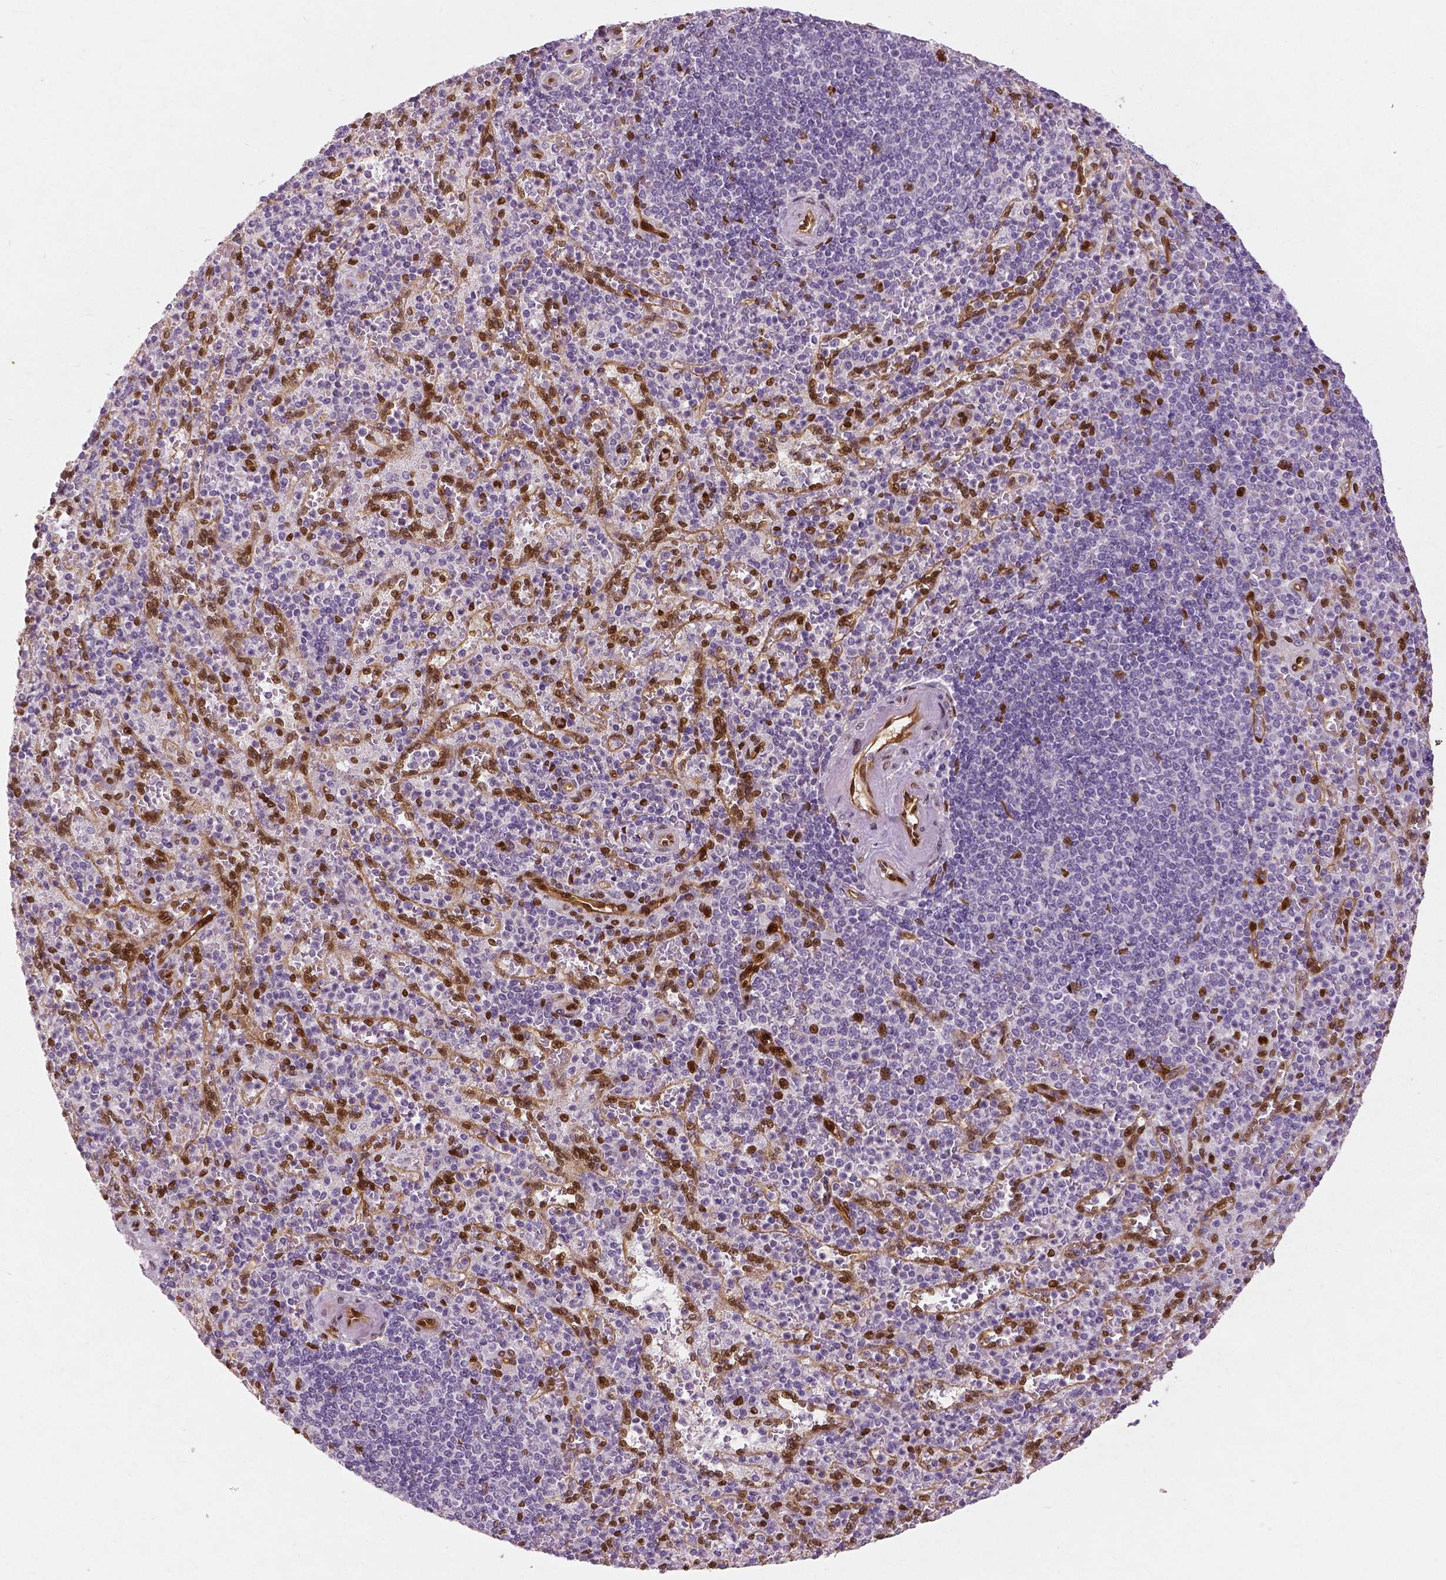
{"staining": {"intensity": "moderate", "quantity": "<25%", "location": "nuclear"}, "tissue": "spleen", "cell_type": "Cells in red pulp", "image_type": "normal", "snomed": [{"axis": "morphology", "description": "Normal tissue, NOS"}, {"axis": "topography", "description": "Spleen"}], "caption": "The immunohistochemical stain shows moderate nuclear positivity in cells in red pulp of unremarkable spleen.", "gene": "WWTR1", "patient": {"sex": "female", "age": 74}}